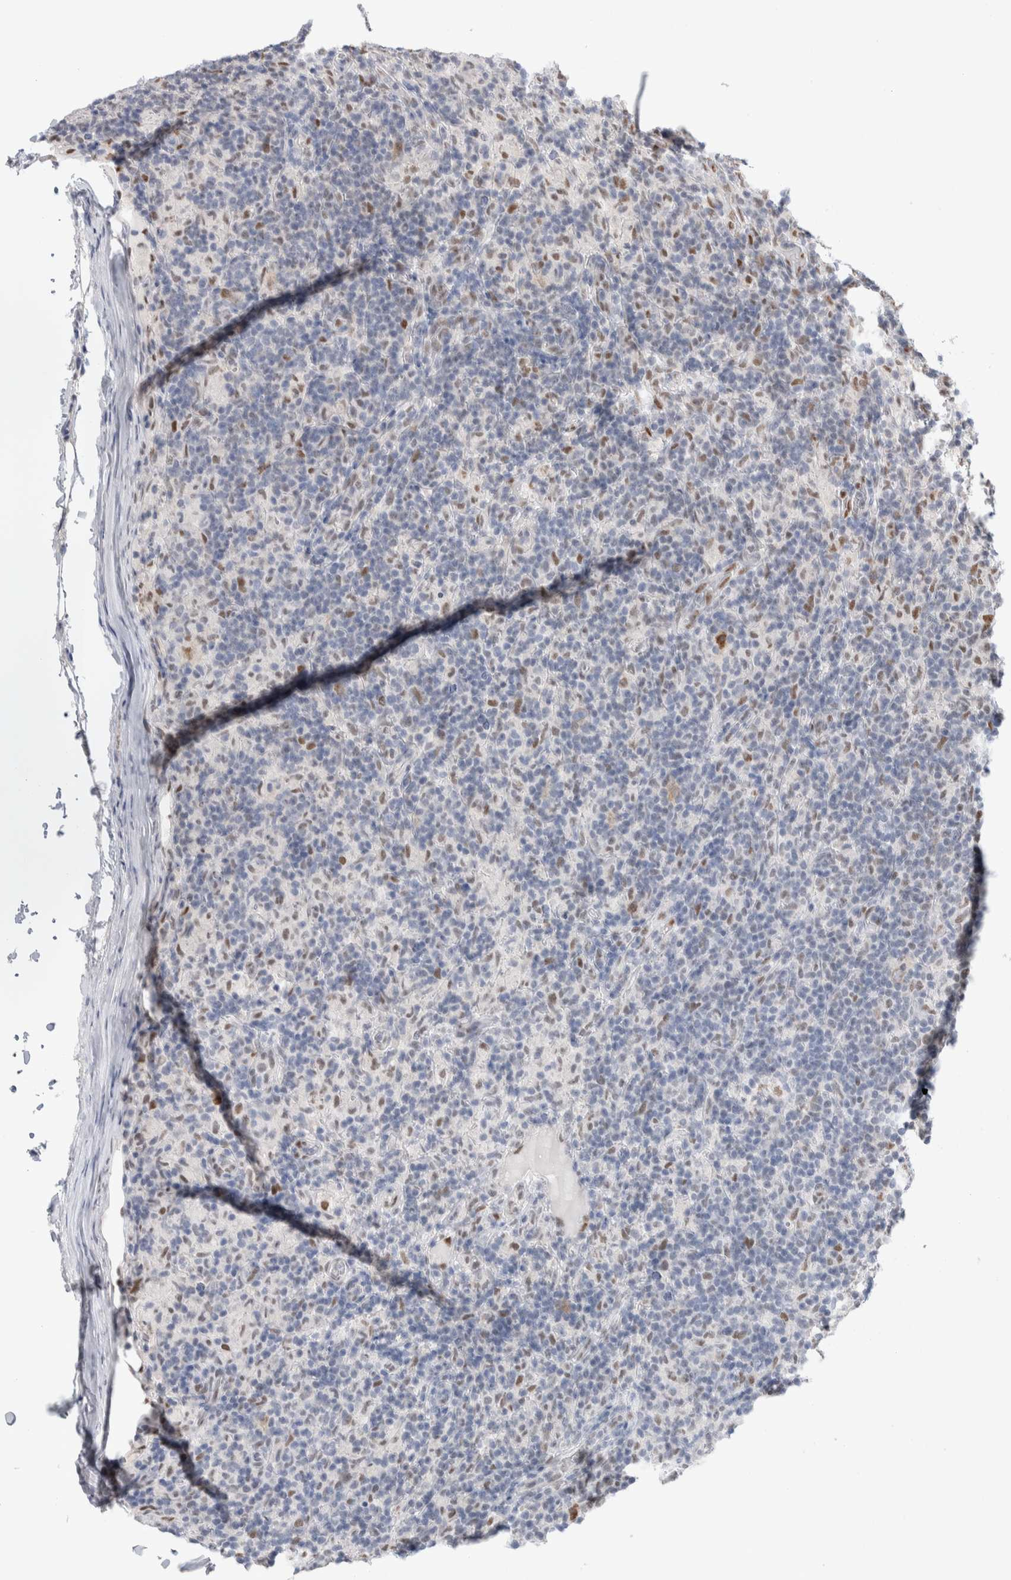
{"staining": {"intensity": "moderate", "quantity": "25%-75%", "location": "nuclear"}, "tissue": "lymphoma", "cell_type": "Tumor cells", "image_type": "cancer", "snomed": [{"axis": "morphology", "description": "Hodgkin's disease, NOS"}, {"axis": "topography", "description": "Lymph node"}], "caption": "Moderate nuclear expression for a protein is identified in approximately 25%-75% of tumor cells of Hodgkin's disease using IHC.", "gene": "PRMT1", "patient": {"sex": "male", "age": 70}}